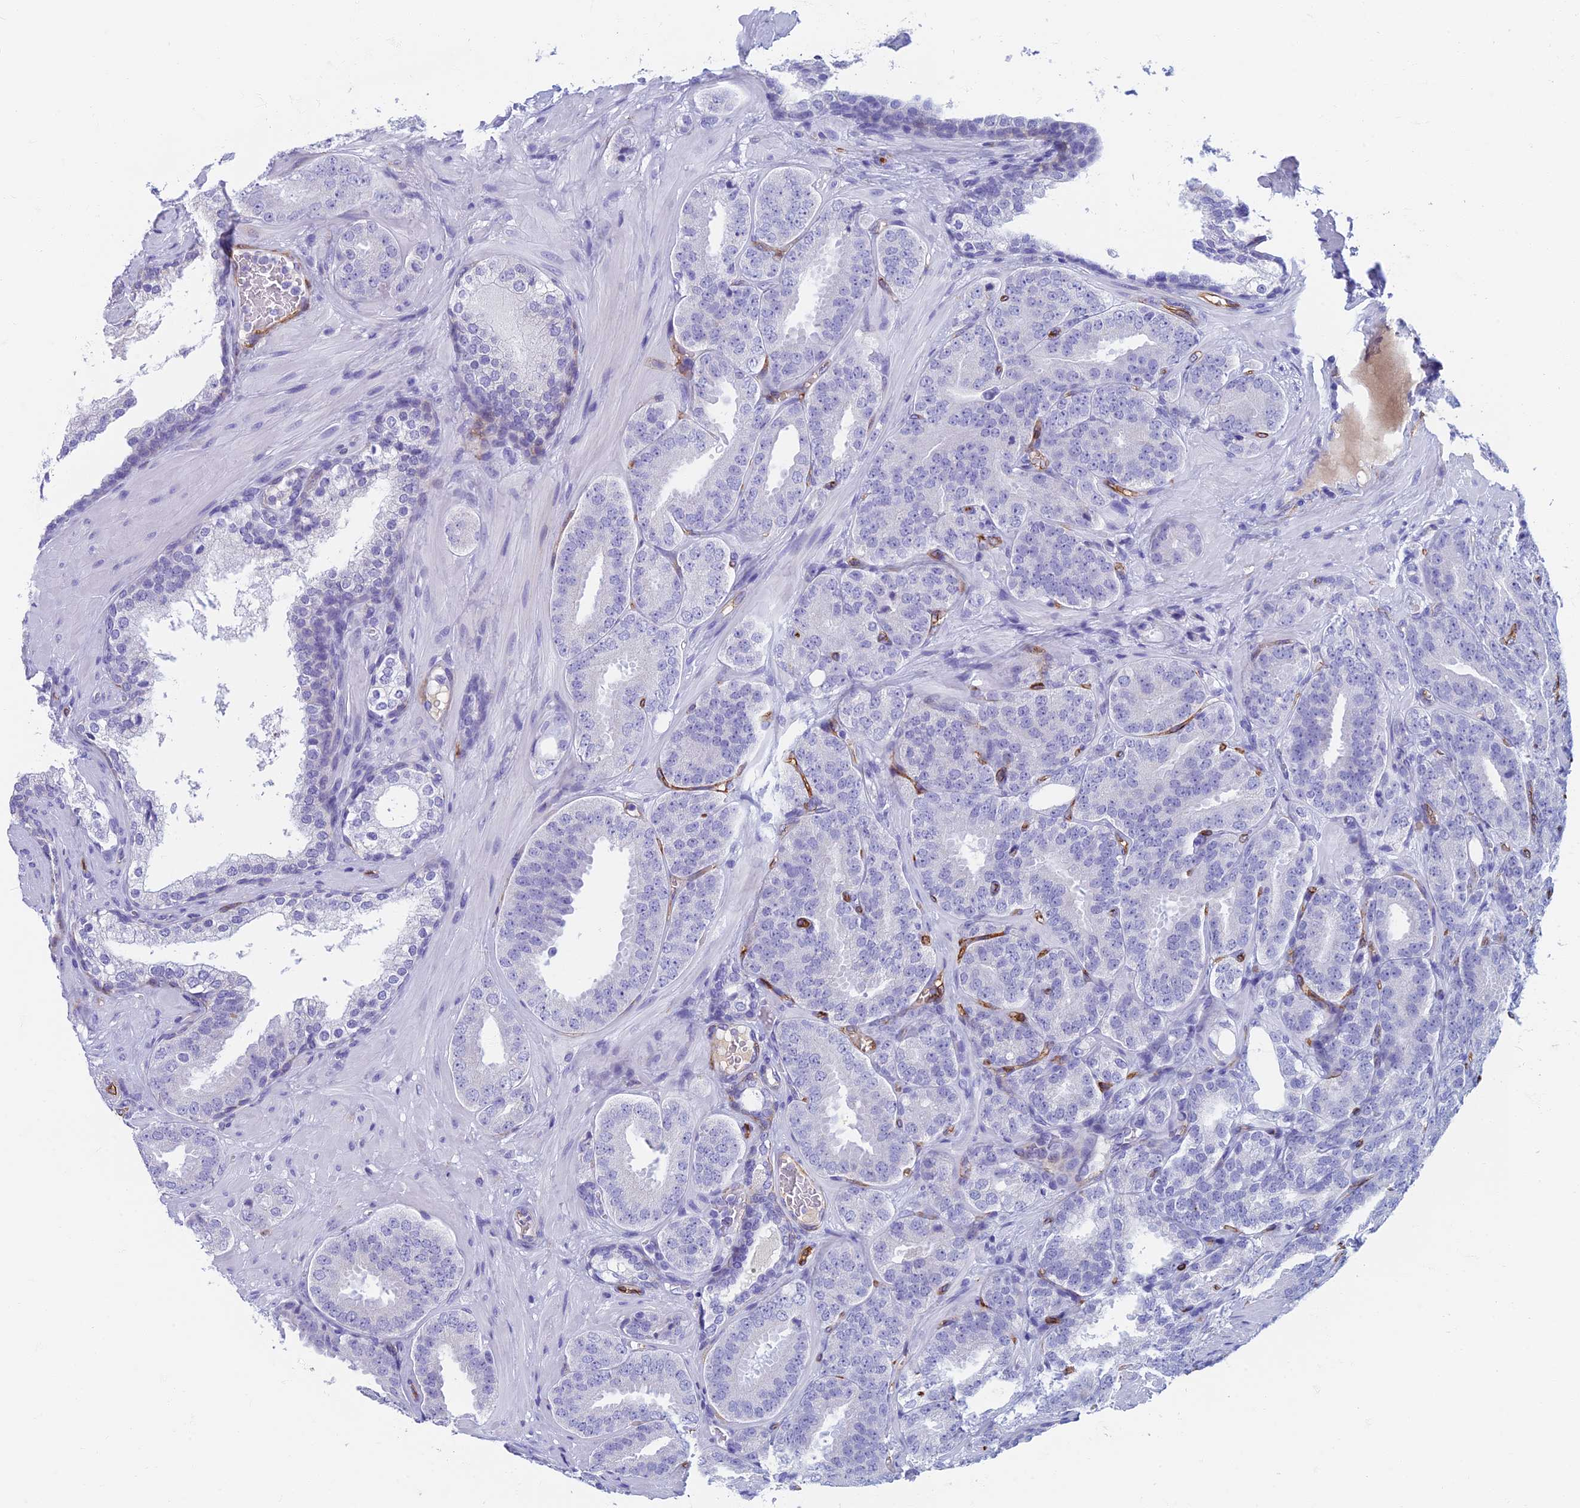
{"staining": {"intensity": "negative", "quantity": "none", "location": "none"}, "tissue": "prostate cancer", "cell_type": "Tumor cells", "image_type": "cancer", "snomed": [{"axis": "morphology", "description": "Adenocarcinoma, High grade"}, {"axis": "topography", "description": "Prostate"}], "caption": "The photomicrograph demonstrates no significant expression in tumor cells of prostate cancer.", "gene": "ETFRF1", "patient": {"sex": "male", "age": 63}}